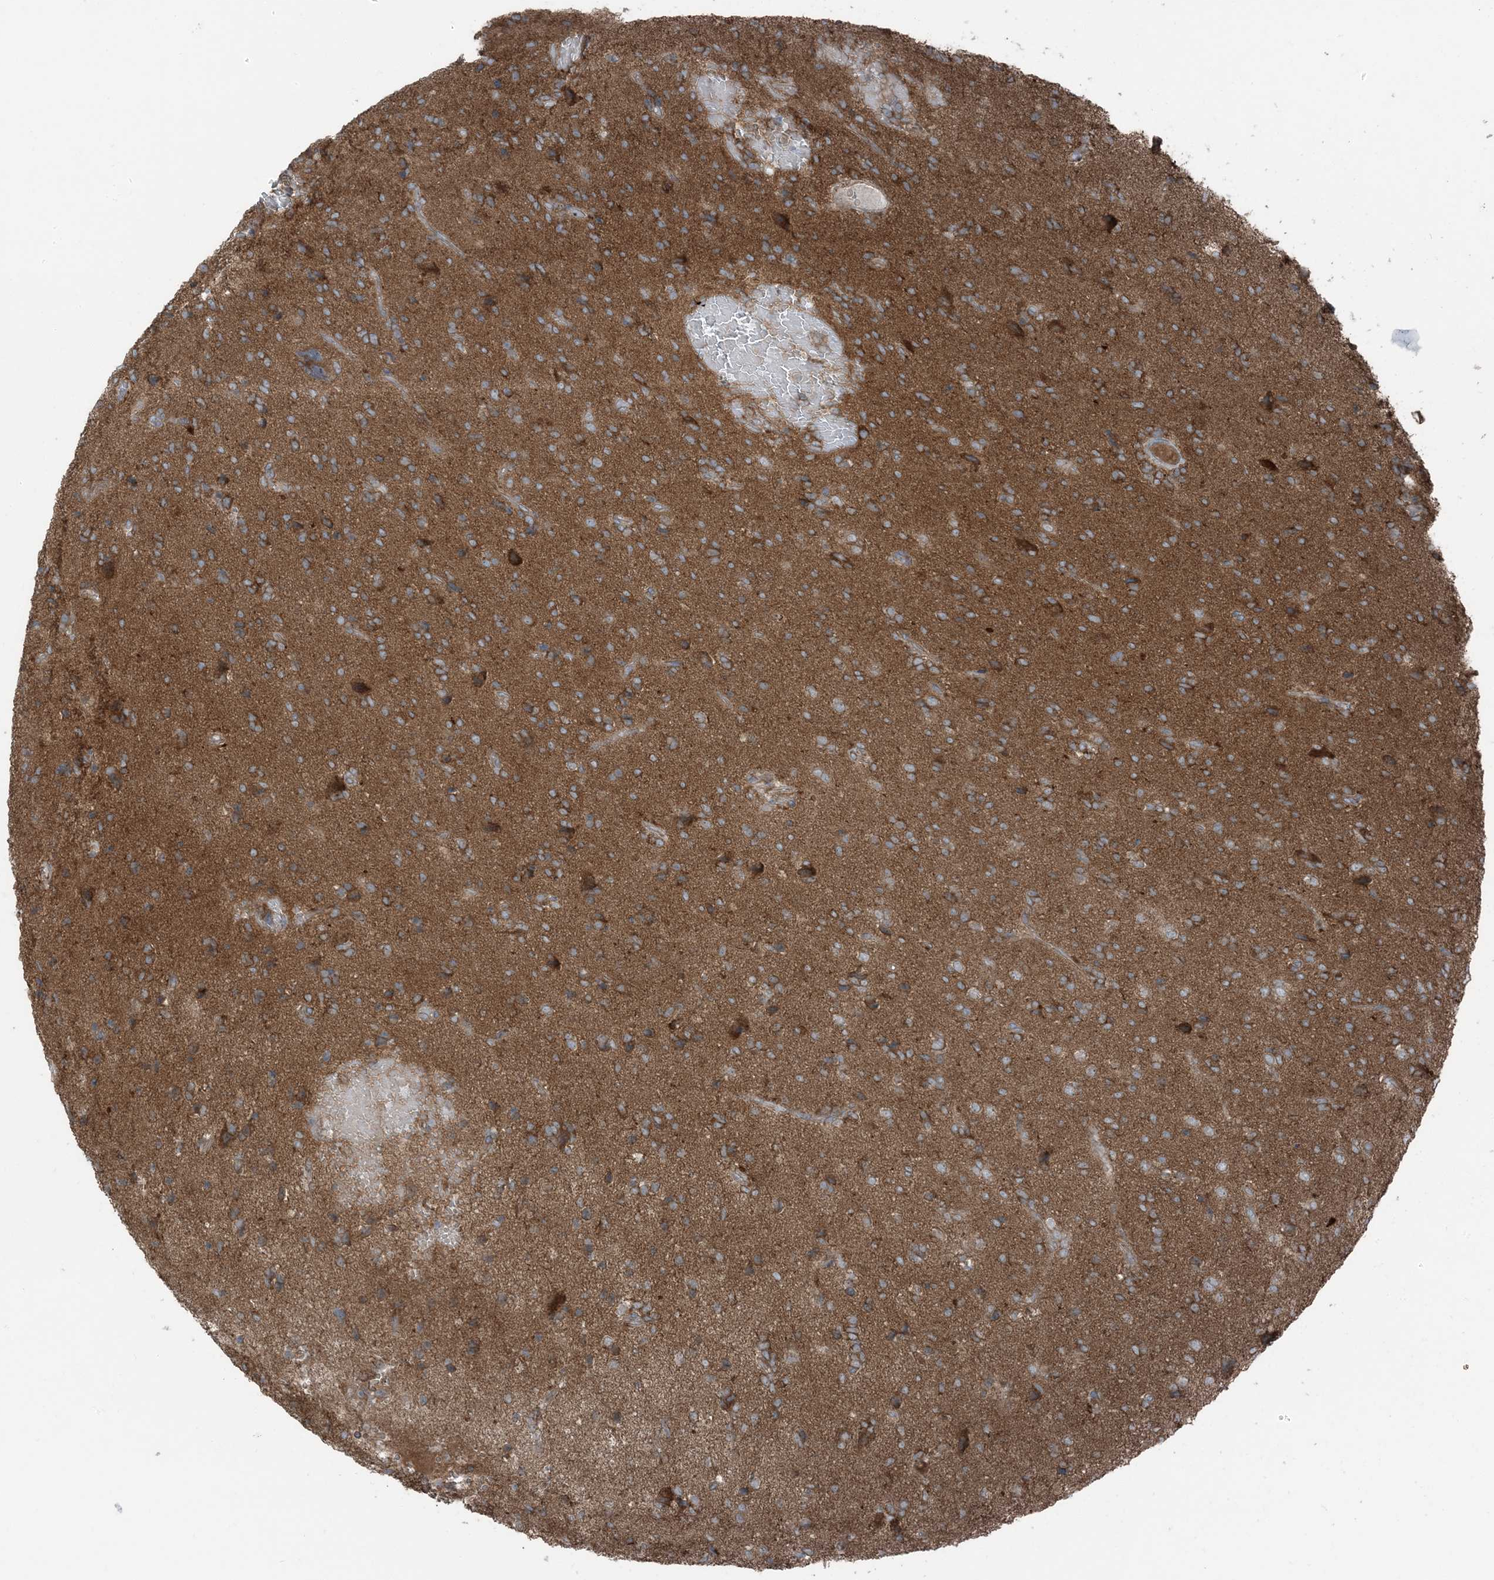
{"staining": {"intensity": "moderate", "quantity": "<25%", "location": "cytoplasmic/membranous"}, "tissue": "glioma", "cell_type": "Tumor cells", "image_type": "cancer", "snomed": [{"axis": "morphology", "description": "Glioma, malignant, High grade"}, {"axis": "topography", "description": "Brain"}], "caption": "Glioma tissue displays moderate cytoplasmic/membranous staining in approximately <25% of tumor cells Immunohistochemistry stains the protein of interest in brown and the nuclei are stained blue.", "gene": "RAB3GAP1", "patient": {"sex": "female", "age": 59}}